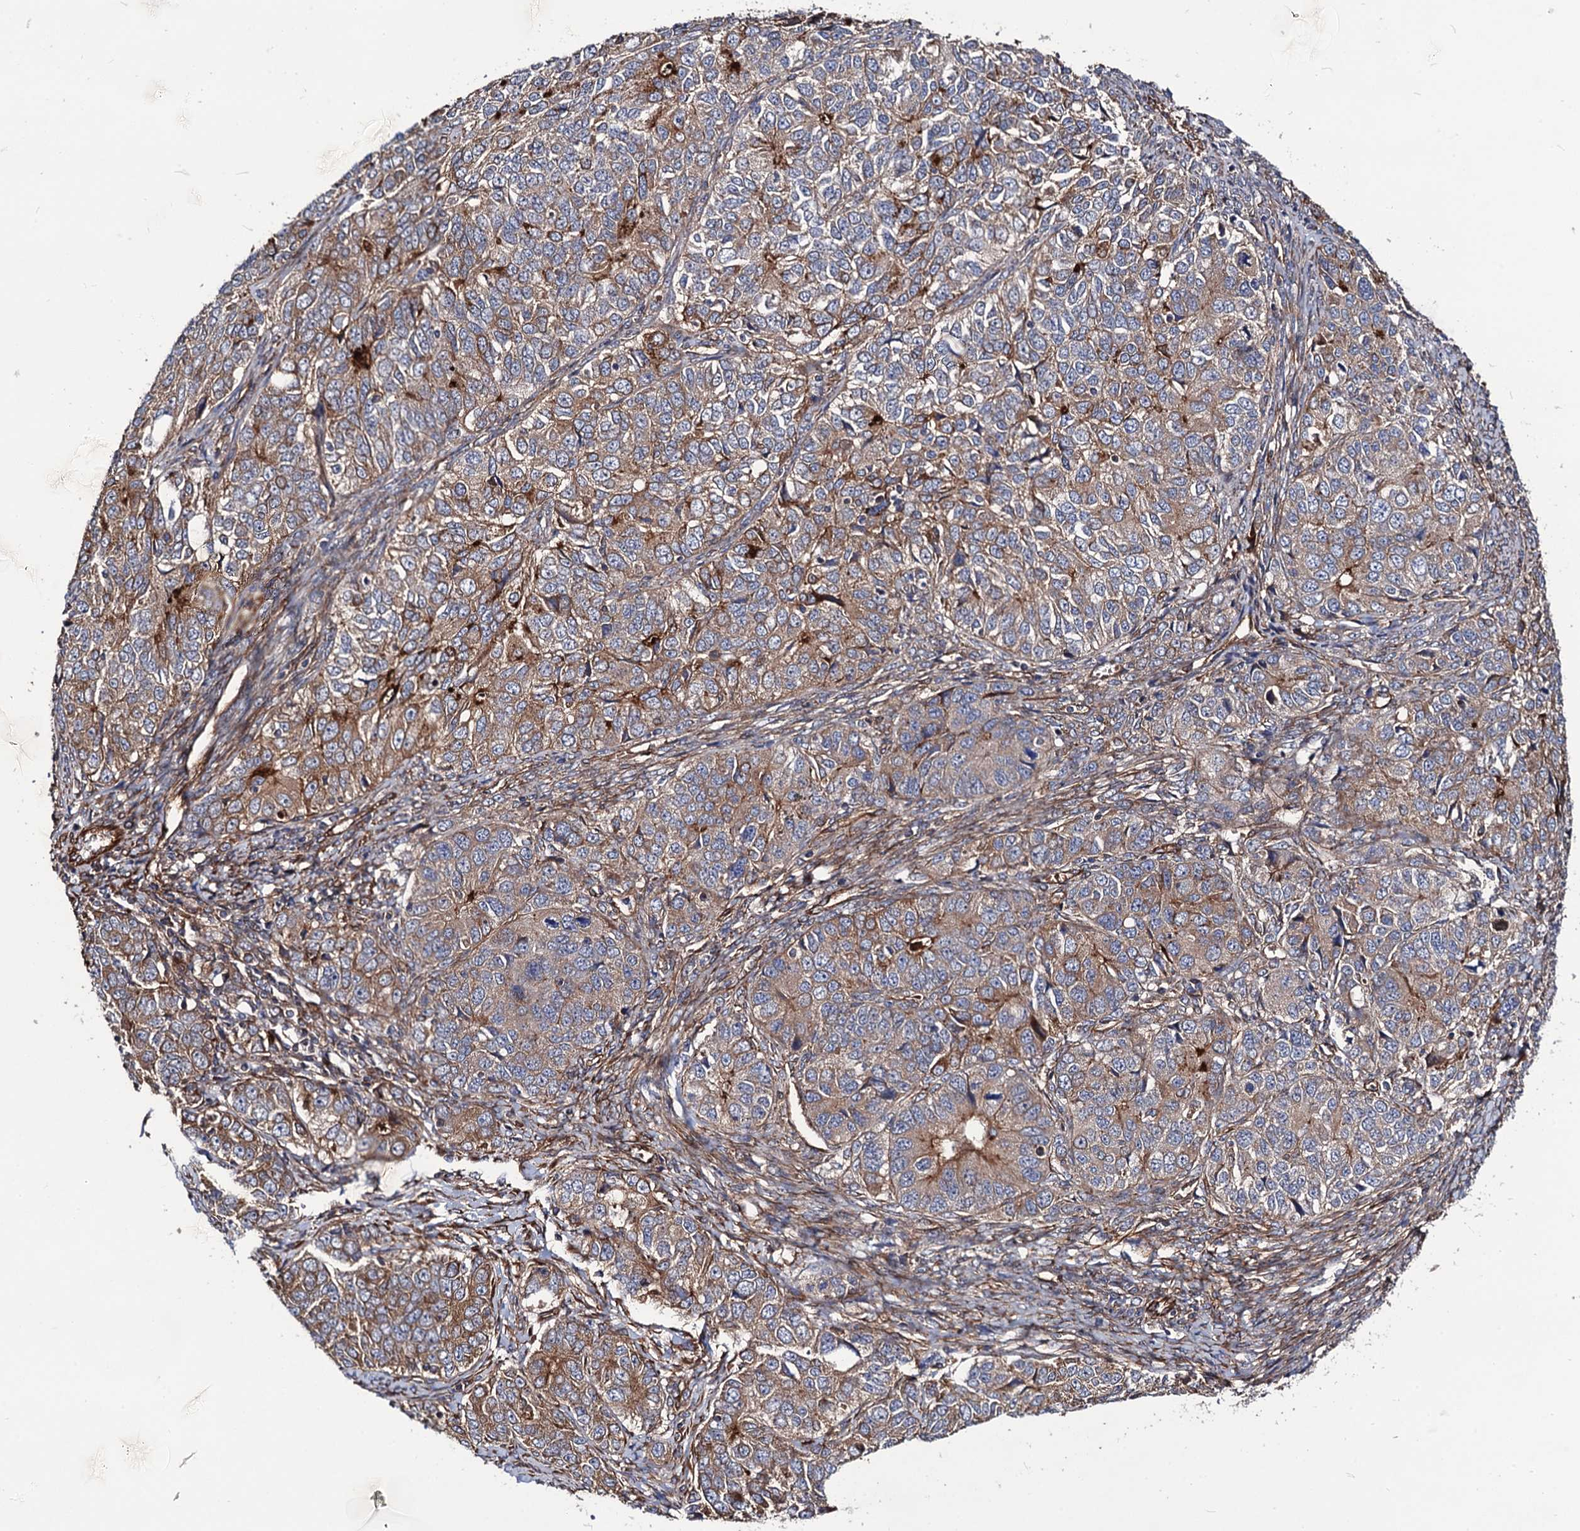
{"staining": {"intensity": "moderate", "quantity": "25%-75%", "location": "cytoplasmic/membranous"}, "tissue": "ovarian cancer", "cell_type": "Tumor cells", "image_type": "cancer", "snomed": [{"axis": "morphology", "description": "Carcinoma, endometroid"}, {"axis": "topography", "description": "Ovary"}], "caption": "Moderate cytoplasmic/membranous staining is appreciated in about 25%-75% of tumor cells in ovarian cancer (endometroid carcinoma). (Brightfield microscopy of DAB IHC at high magnification).", "gene": "CIP2A", "patient": {"sex": "female", "age": 51}}